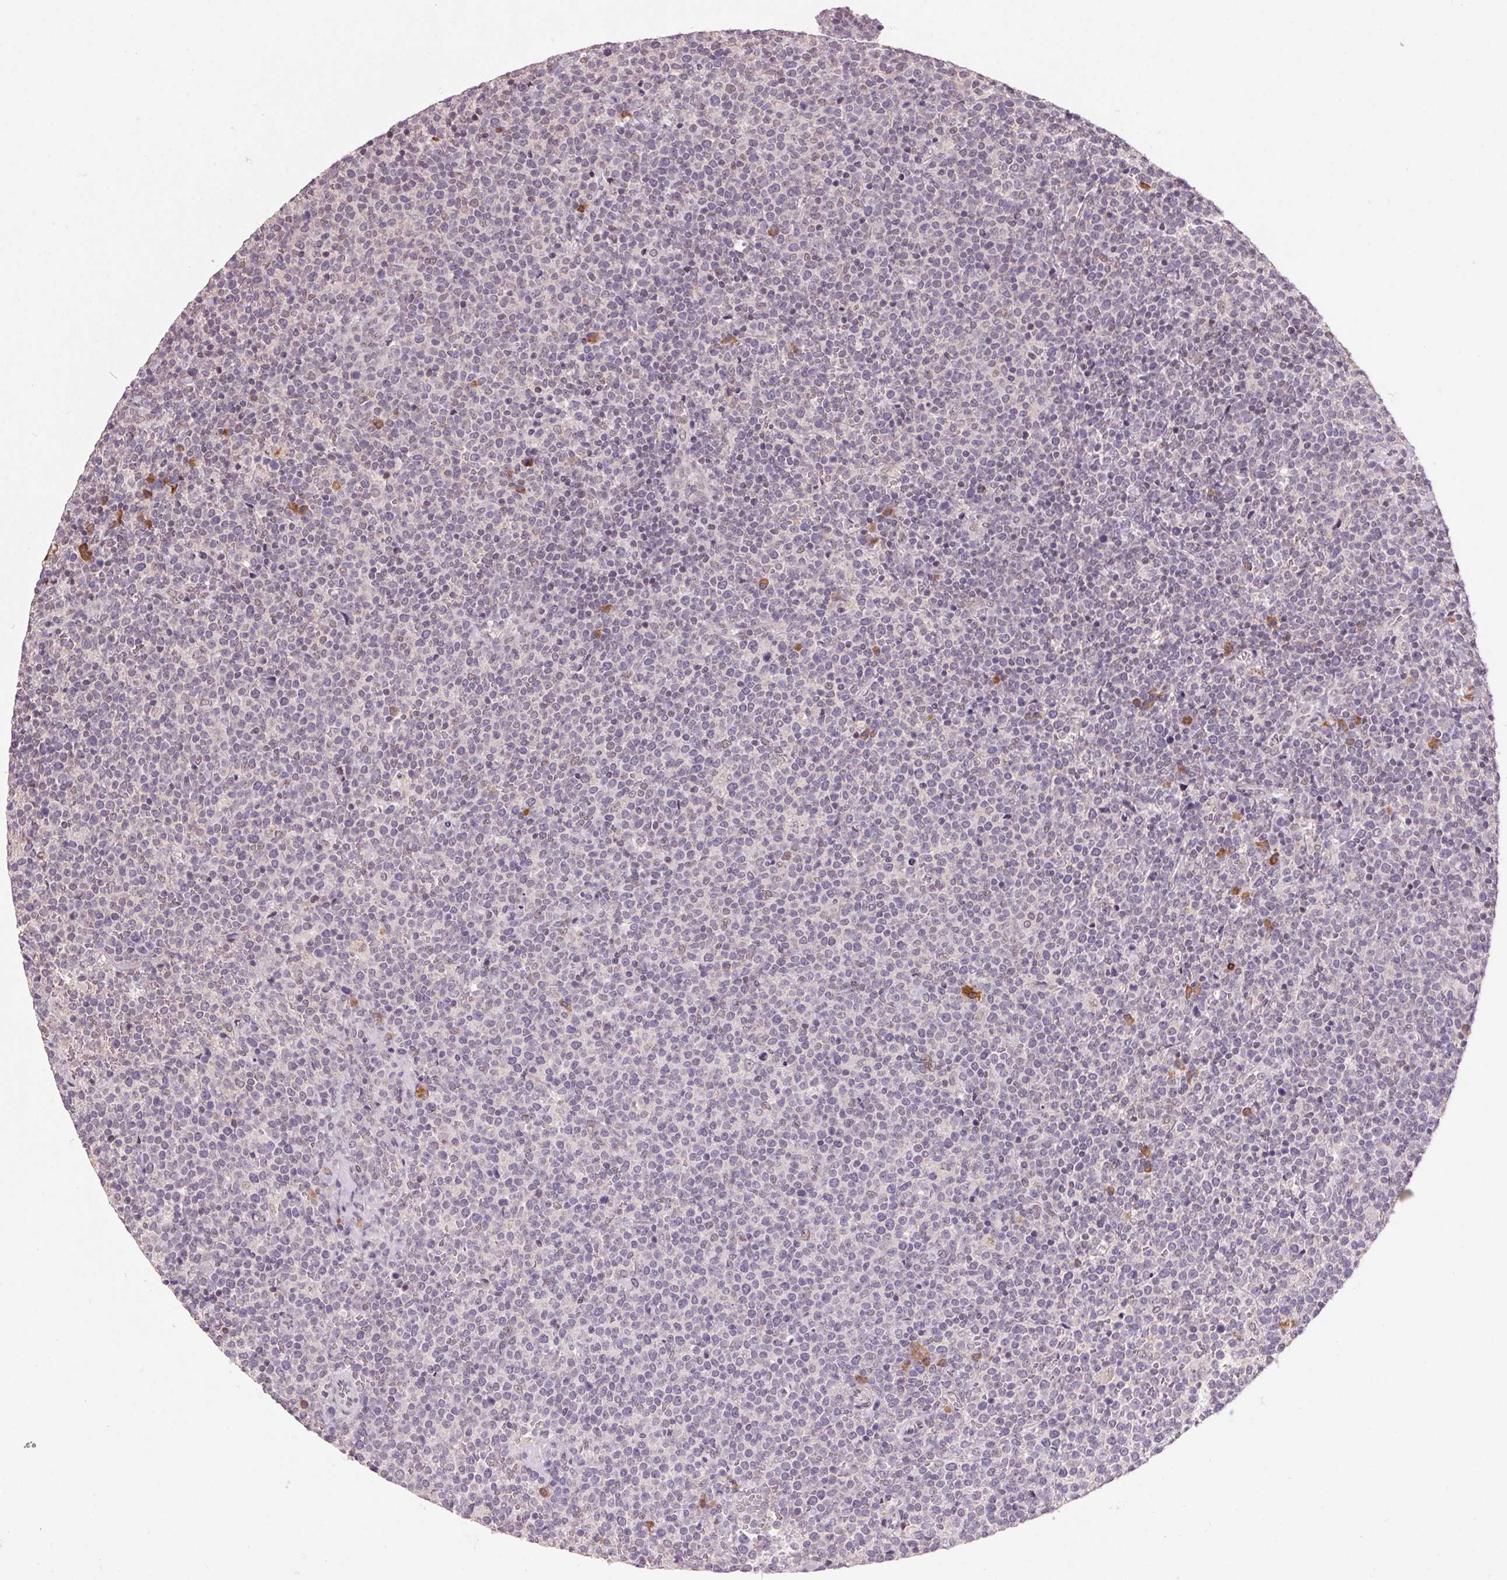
{"staining": {"intensity": "negative", "quantity": "none", "location": "none"}, "tissue": "lymphoma", "cell_type": "Tumor cells", "image_type": "cancer", "snomed": [{"axis": "morphology", "description": "Malignant lymphoma, non-Hodgkin's type, High grade"}, {"axis": "topography", "description": "Lymph node"}], "caption": "There is no significant expression in tumor cells of lymphoma. The staining is performed using DAB brown chromogen with nuclei counter-stained in using hematoxylin.", "gene": "ZBTB4", "patient": {"sex": "male", "age": 61}}